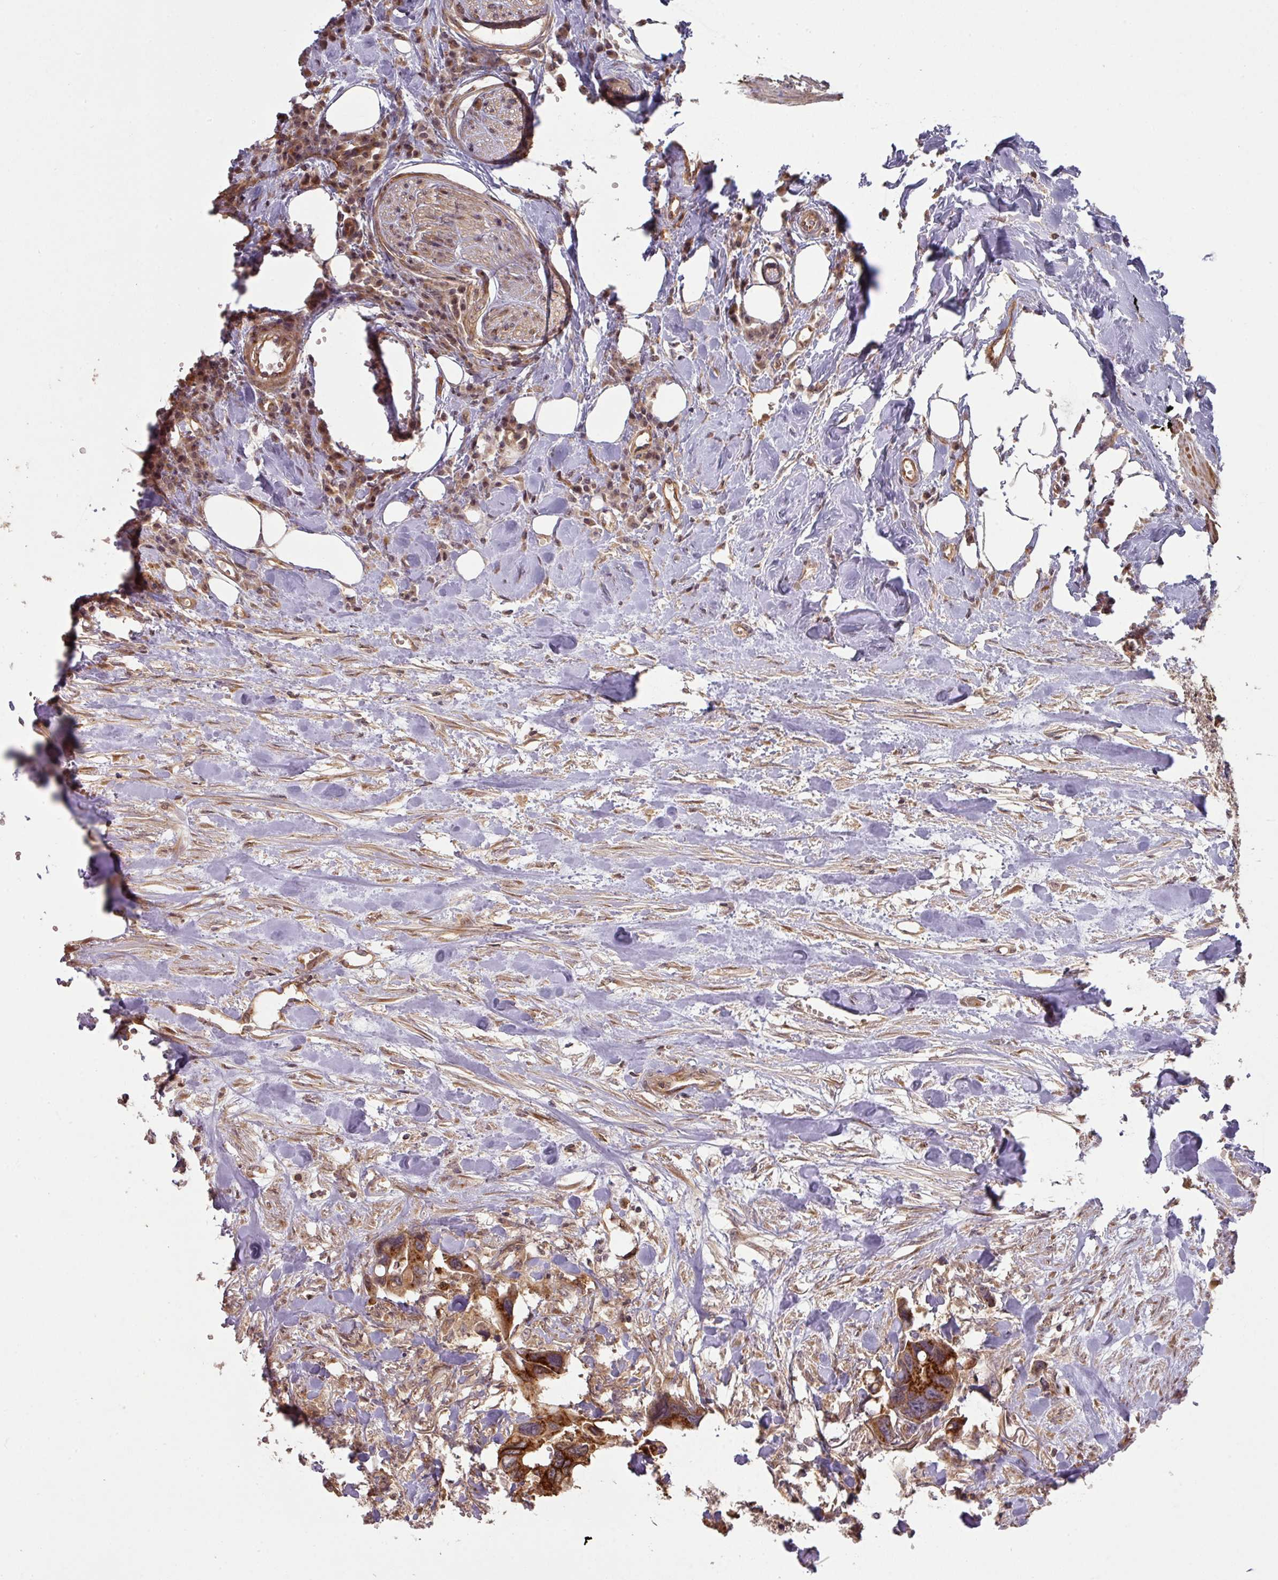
{"staining": {"intensity": "strong", "quantity": ">75%", "location": "cytoplasmic/membranous"}, "tissue": "colorectal cancer", "cell_type": "Tumor cells", "image_type": "cancer", "snomed": [{"axis": "morphology", "description": "Adenocarcinoma, NOS"}, {"axis": "topography", "description": "Rectum"}], "caption": "Immunohistochemical staining of colorectal cancer (adenocarcinoma) displays high levels of strong cytoplasmic/membranous expression in approximately >75% of tumor cells.", "gene": "CYFIP2", "patient": {"sex": "male", "age": 57}}